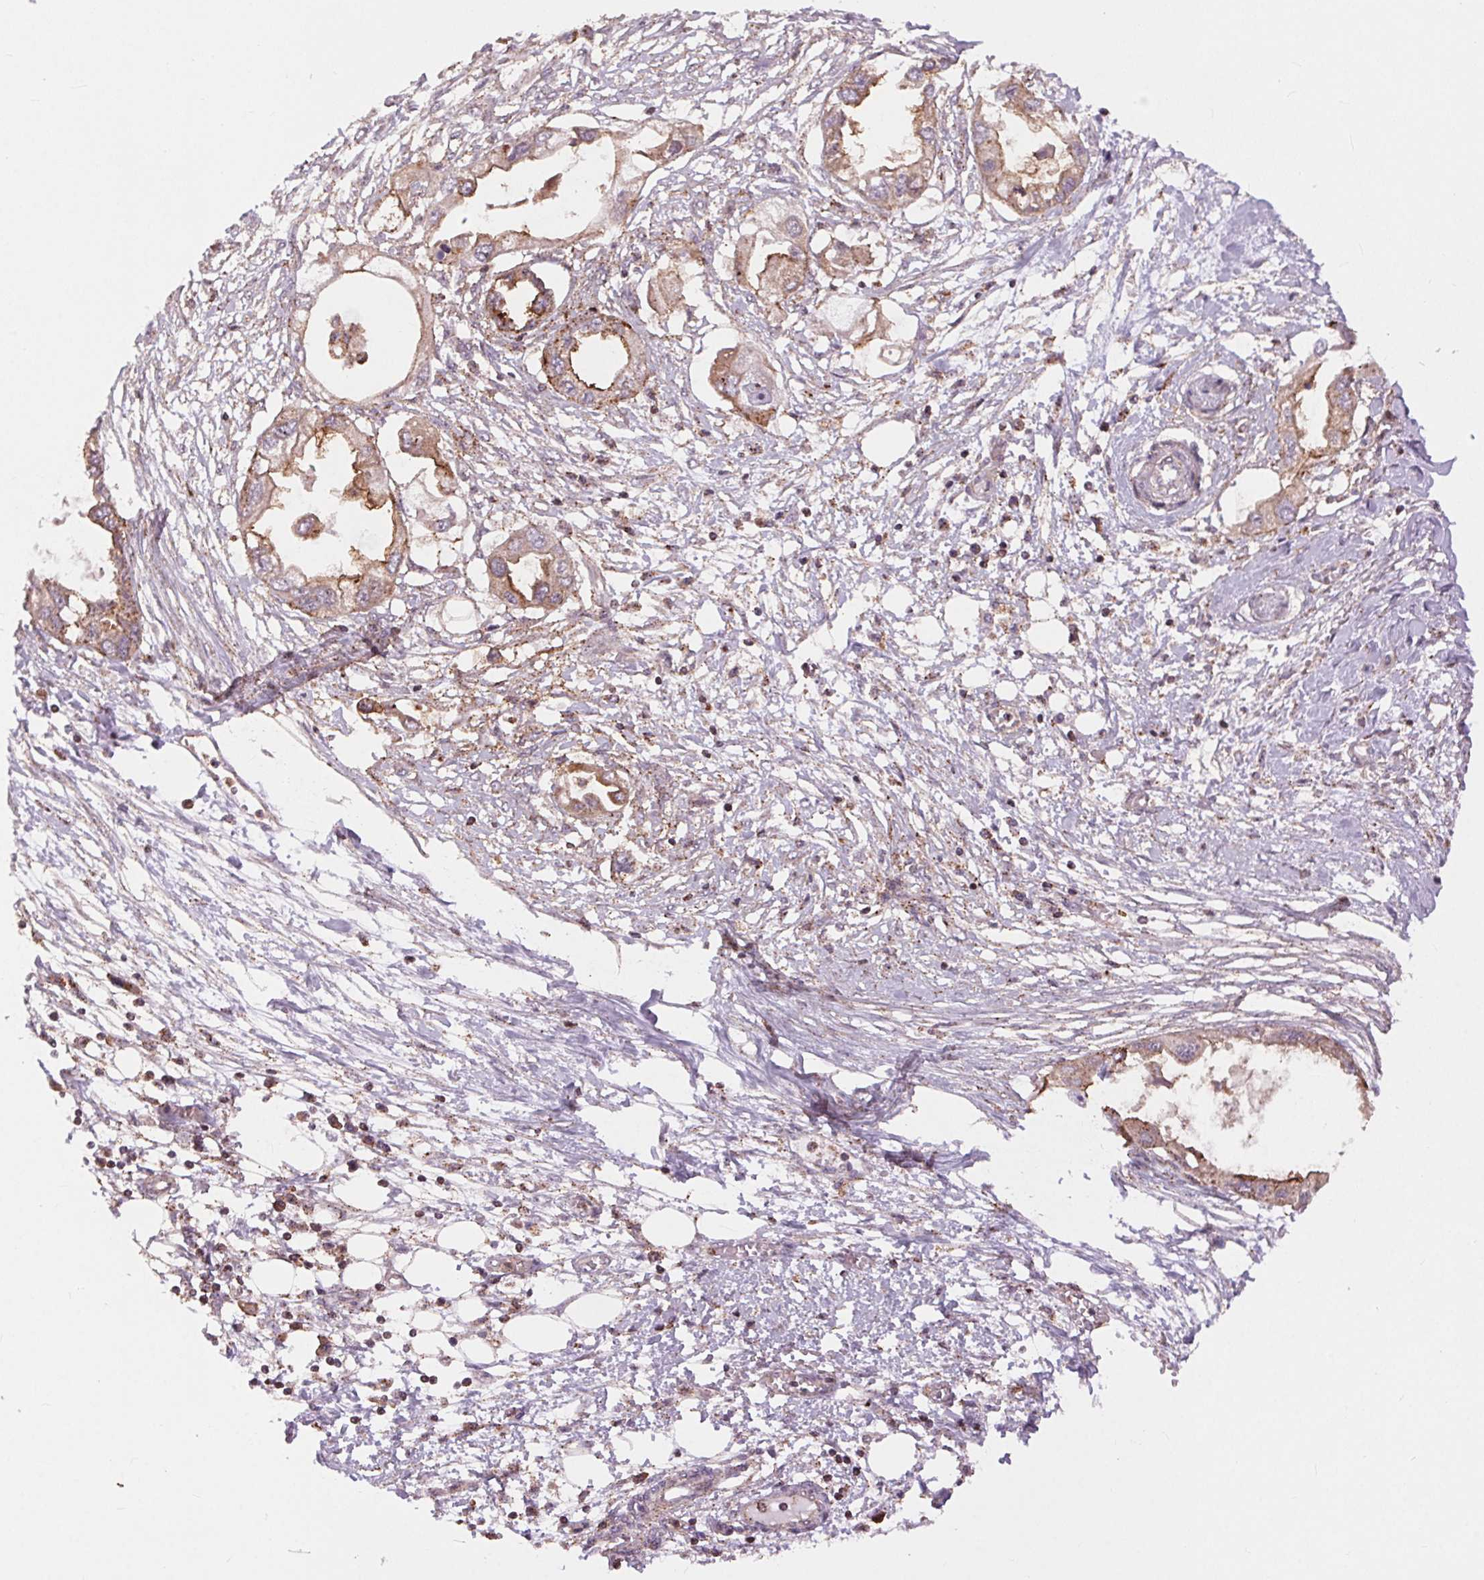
{"staining": {"intensity": "moderate", "quantity": "25%-75%", "location": "cytoplasmic/membranous"}, "tissue": "endometrial cancer", "cell_type": "Tumor cells", "image_type": "cancer", "snomed": [{"axis": "morphology", "description": "Adenocarcinoma, NOS"}, {"axis": "morphology", "description": "Adenocarcinoma, metastatic, NOS"}, {"axis": "topography", "description": "Adipose tissue"}, {"axis": "topography", "description": "Endometrium"}], "caption": "Endometrial adenocarcinoma was stained to show a protein in brown. There is medium levels of moderate cytoplasmic/membranous positivity in about 25%-75% of tumor cells.", "gene": "CHMP4B", "patient": {"sex": "female", "age": 67}}